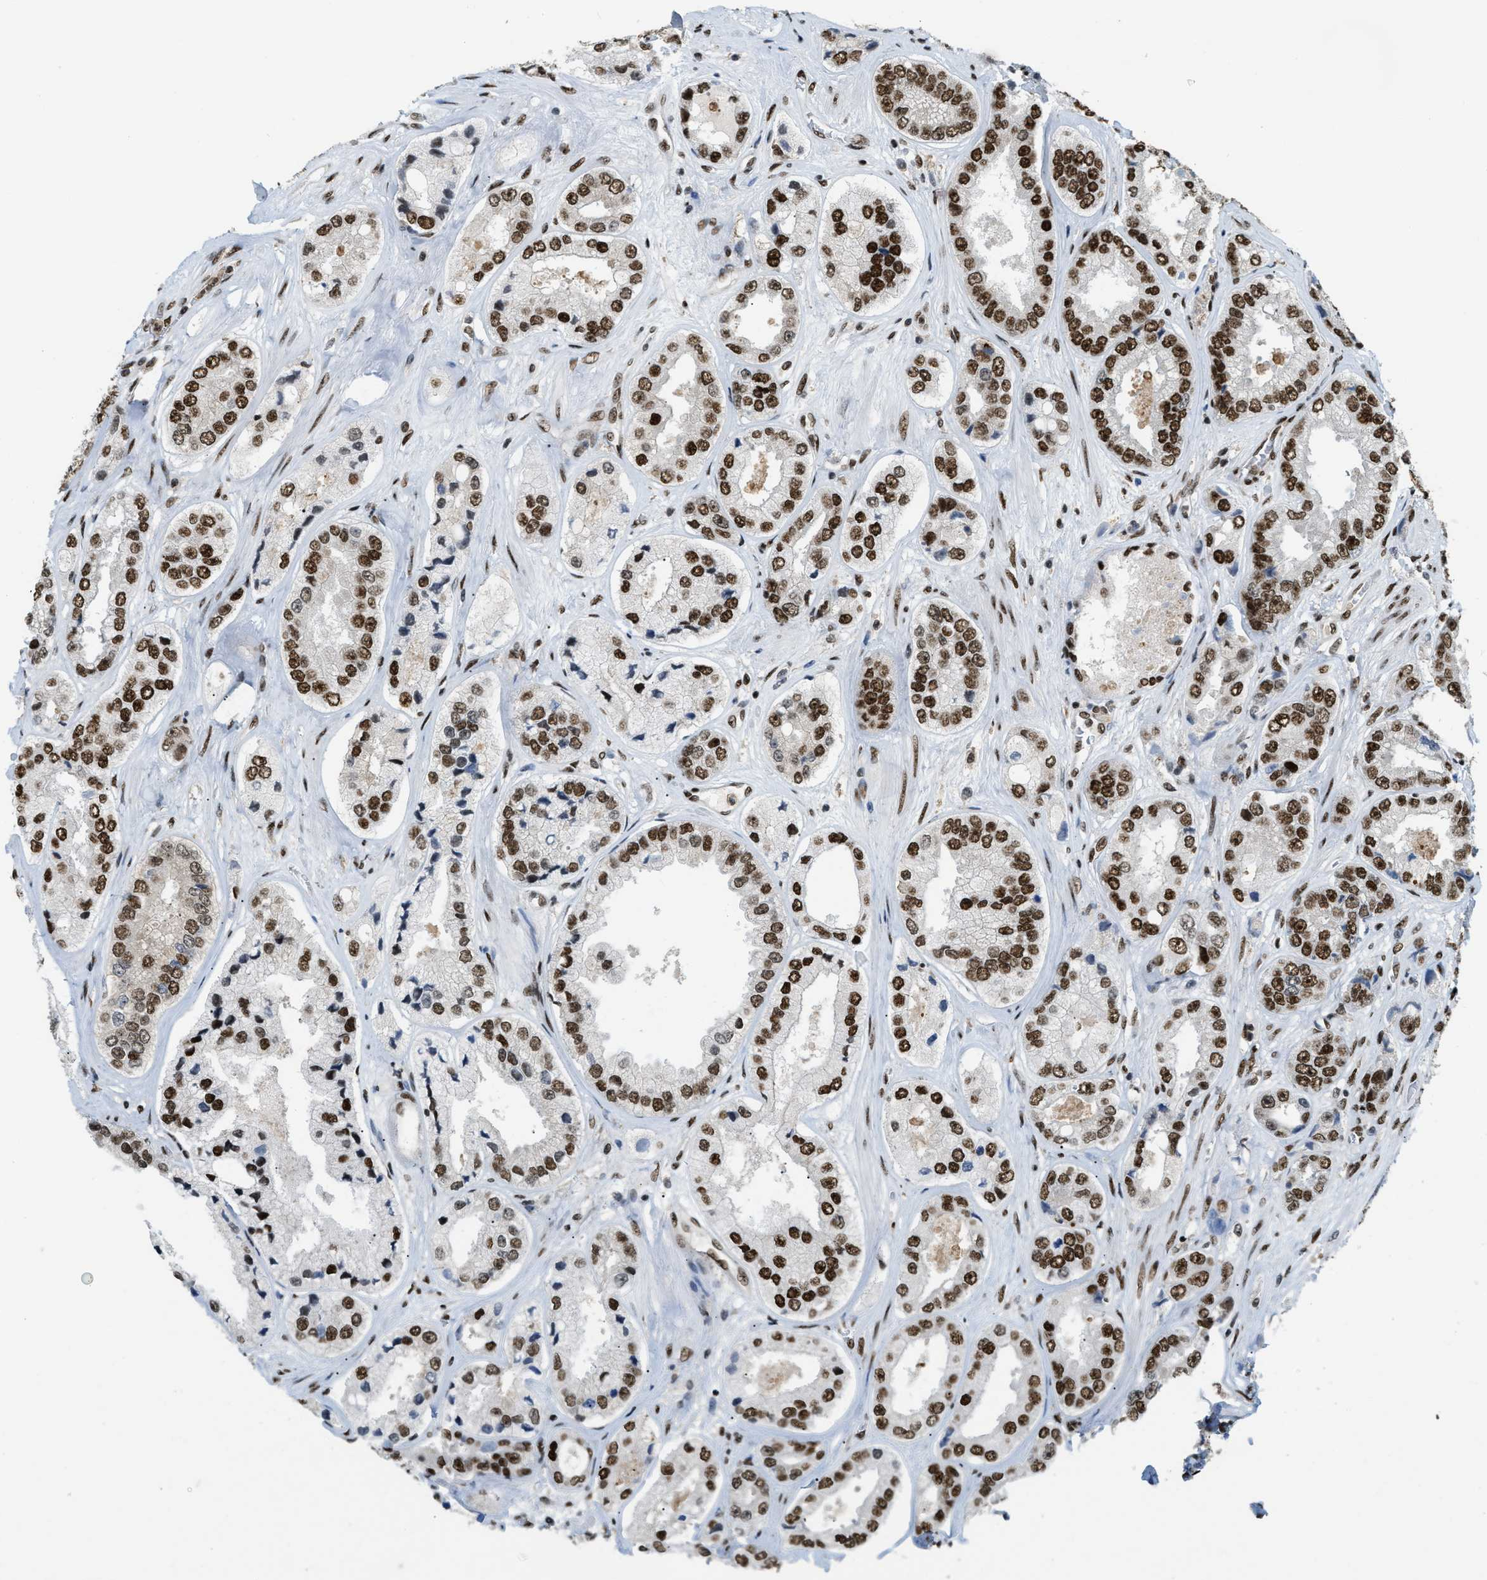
{"staining": {"intensity": "moderate", "quantity": ">75%", "location": "nuclear"}, "tissue": "prostate cancer", "cell_type": "Tumor cells", "image_type": "cancer", "snomed": [{"axis": "morphology", "description": "Adenocarcinoma, High grade"}, {"axis": "topography", "description": "Prostate"}], "caption": "Human prostate adenocarcinoma (high-grade) stained for a protein (brown) displays moderate nuclear positive positivity in about >75% of tumor cells.", "gene": "NUMA1", "patient": {"sex": "male", "age": 61}}